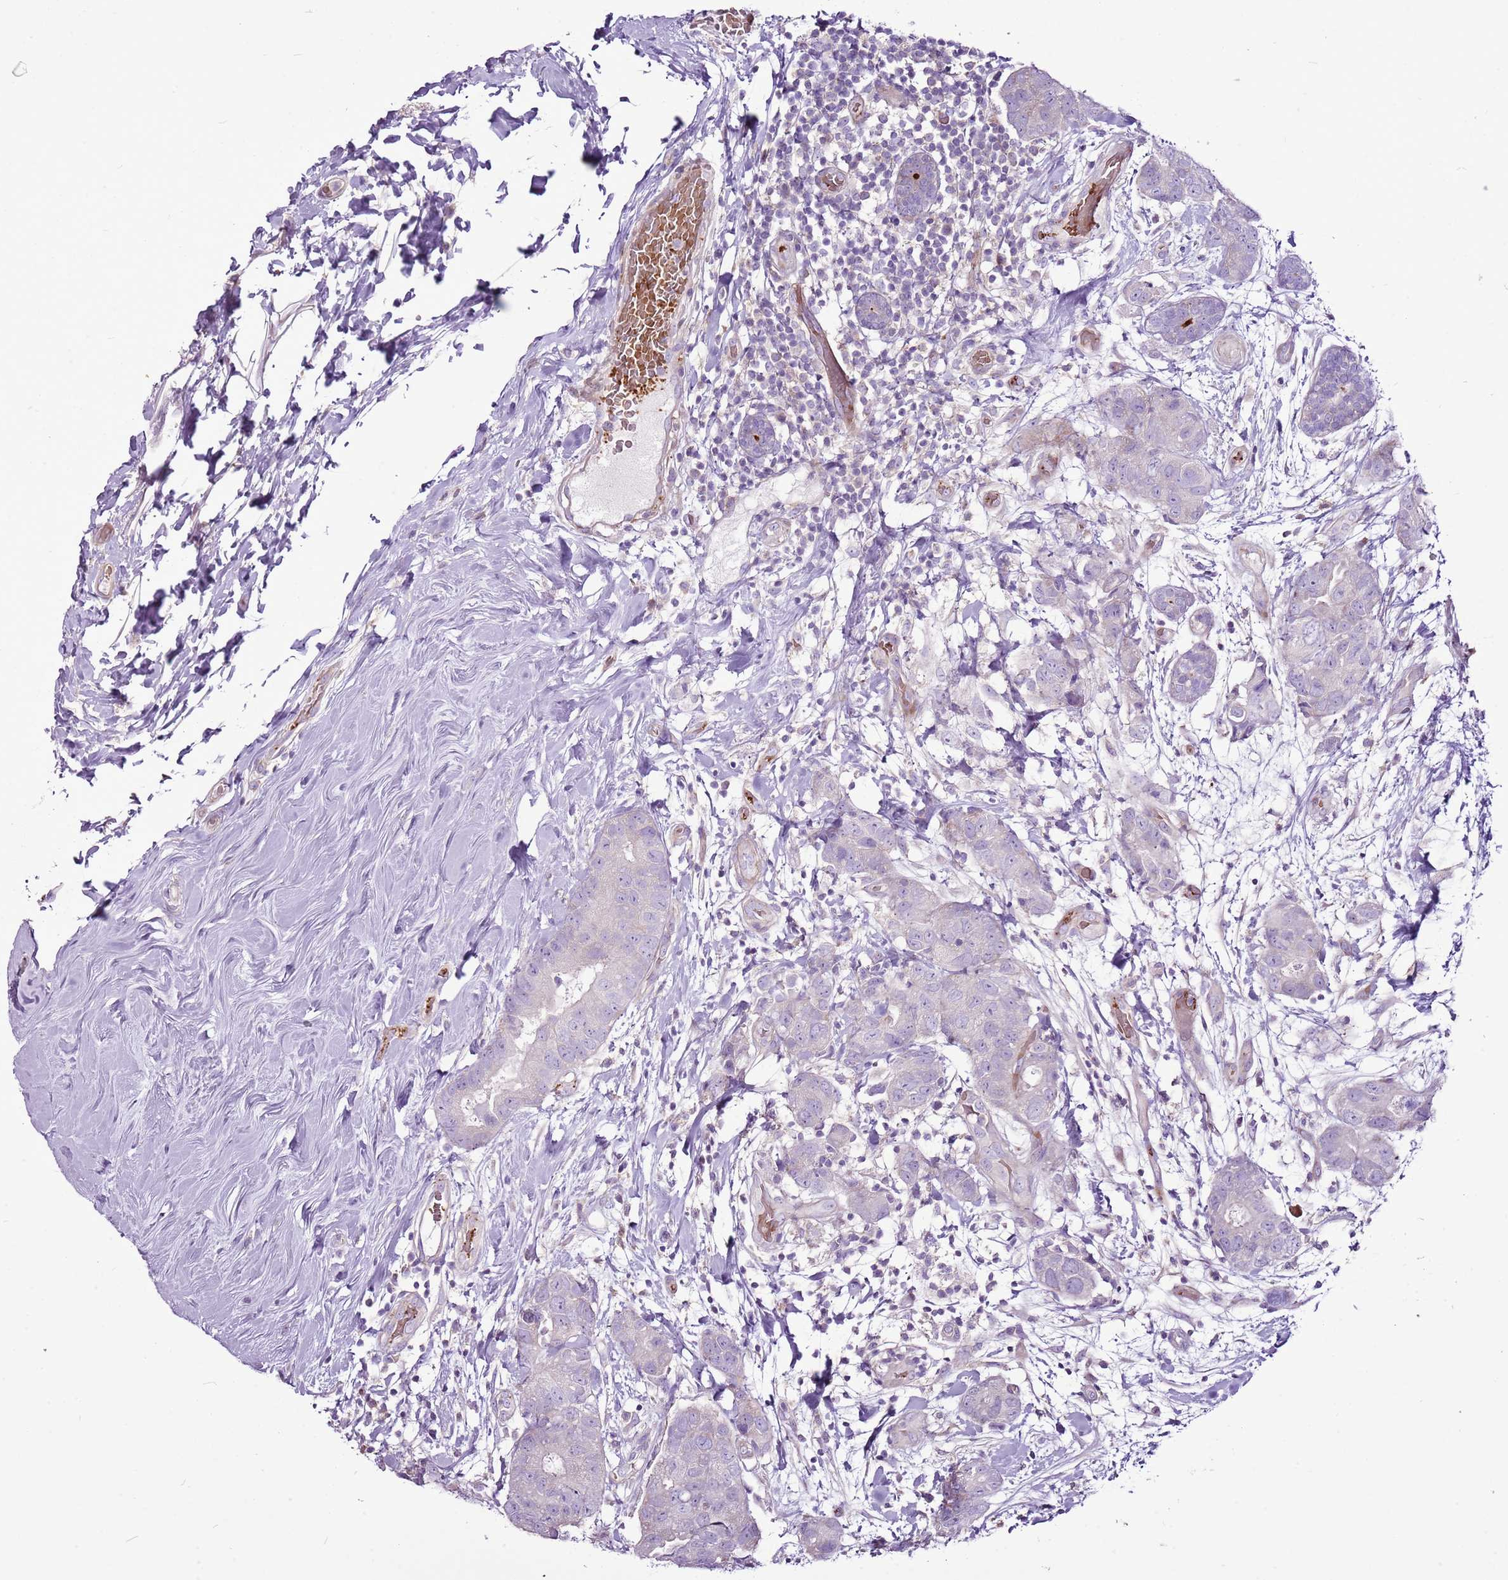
{"staining": {"intensity": "negative", "quantity": "none", "location": "none"}, "tissue": "breast cancer", "cell_type": "Tumor cells", "image_type": "cancer", "snomed": [{"axis": "morphology", "description": "Duct carcinoma"}, {"axis": "topography", "description": "Breast"}], "caption": "Tumor cells are negative for brown protein staining in breast cancer.", "gene": "CHAC2", "patient": {"sex": "female", "age": 62}}